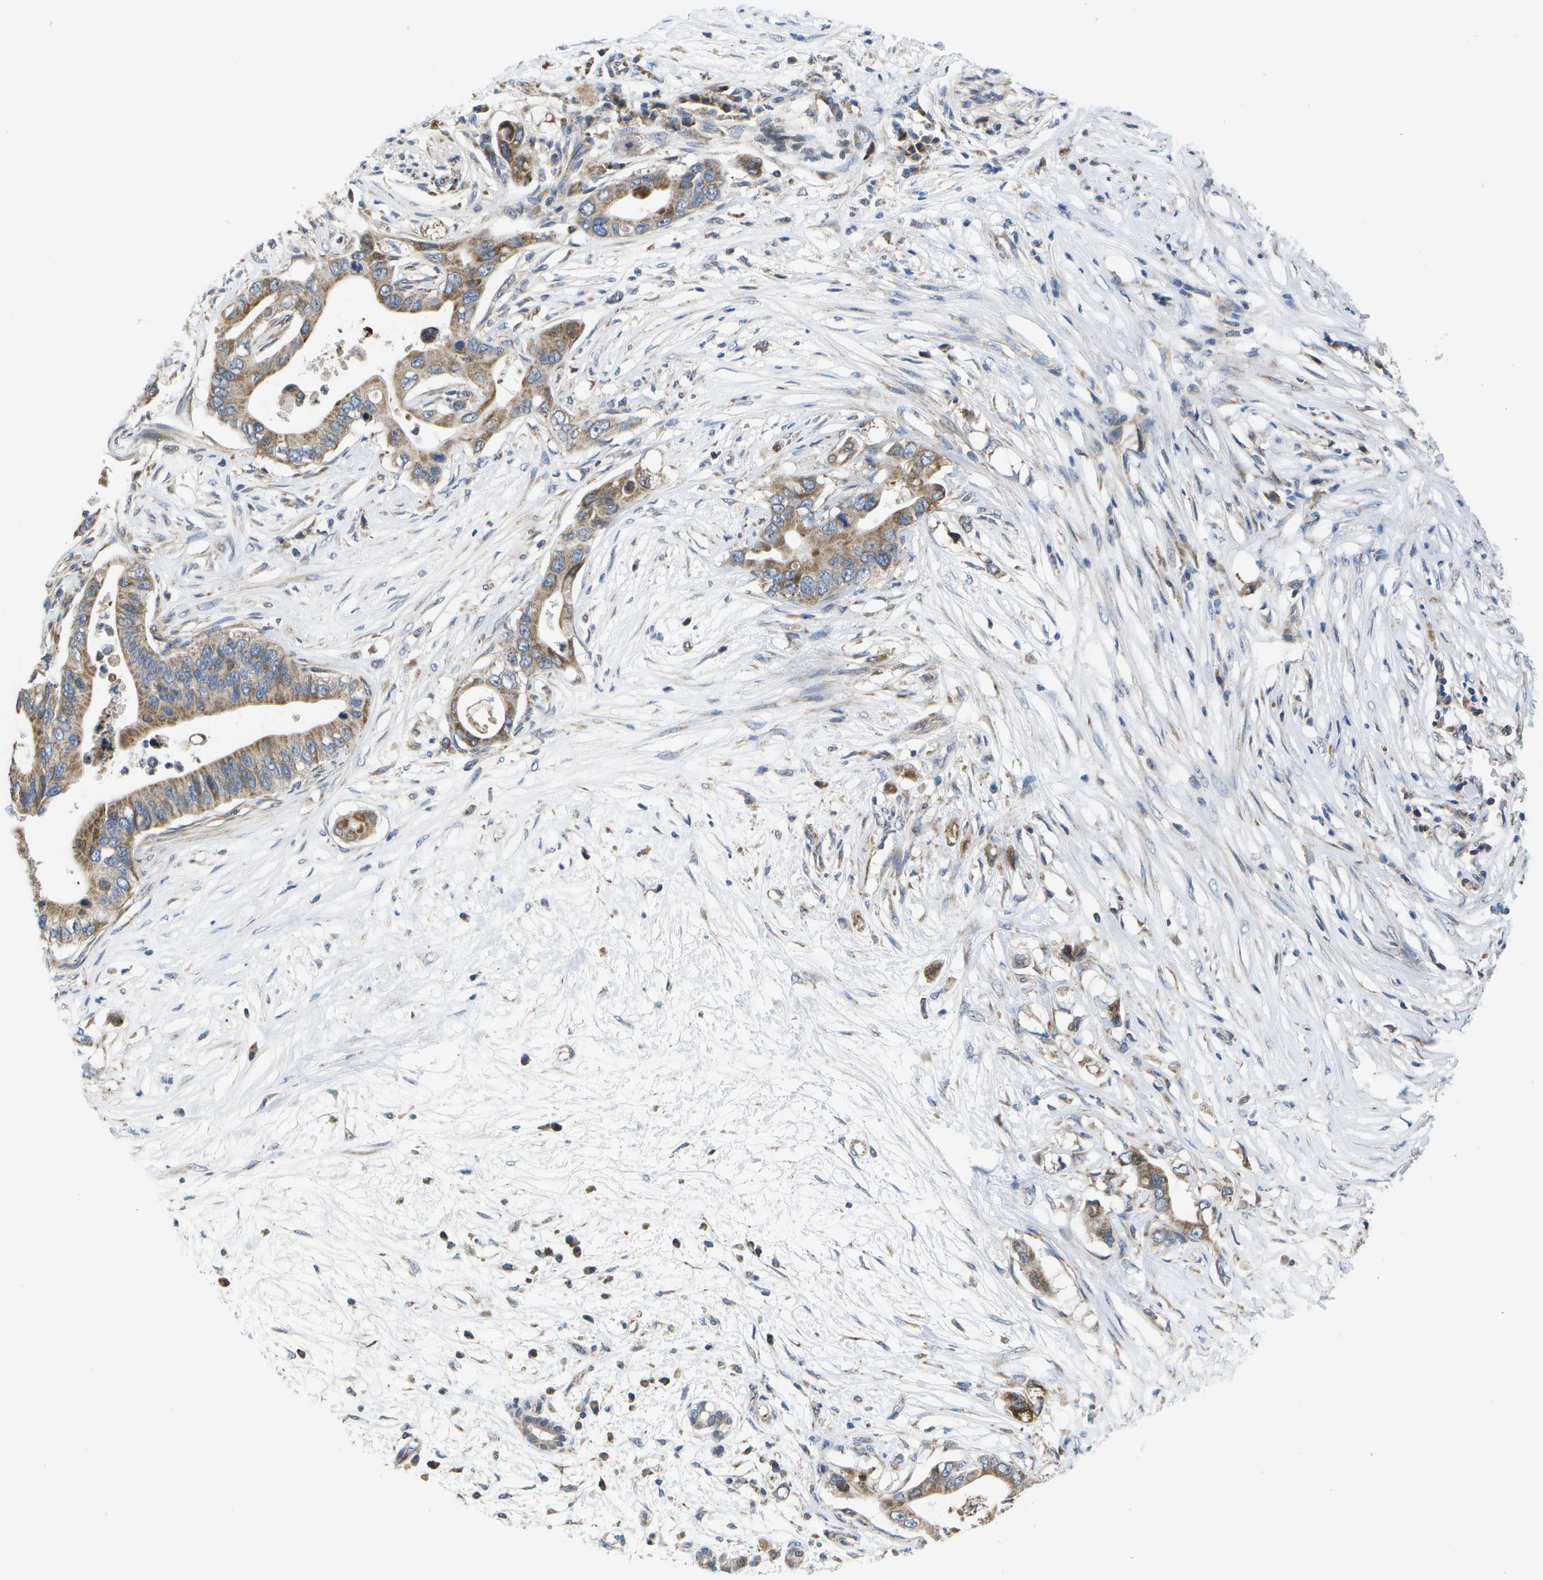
{"staining": {"intensity": "moderate", "quantity": ">75%", "location": "cytoplasmic/membranous"}, "tissue": "pancreatic cancer", "cell_type": "Tumor cells", "image_type": "cancer", "snomed": [{"axis": "morphology", "description": "Adenocarcinoma, NOS"}, {"axis": "topography", "description": "Pancreas"}], "caption": "This micrograph reveals immunohistochemistry (IHC) staining of human adenocarcinoma (pancreatic), with medium moderate cytoplasmic/membranous expression in approximately >75% of tumor cells.", "gene": "HADHA", "patient": {"sex": "male", "age": 77}}